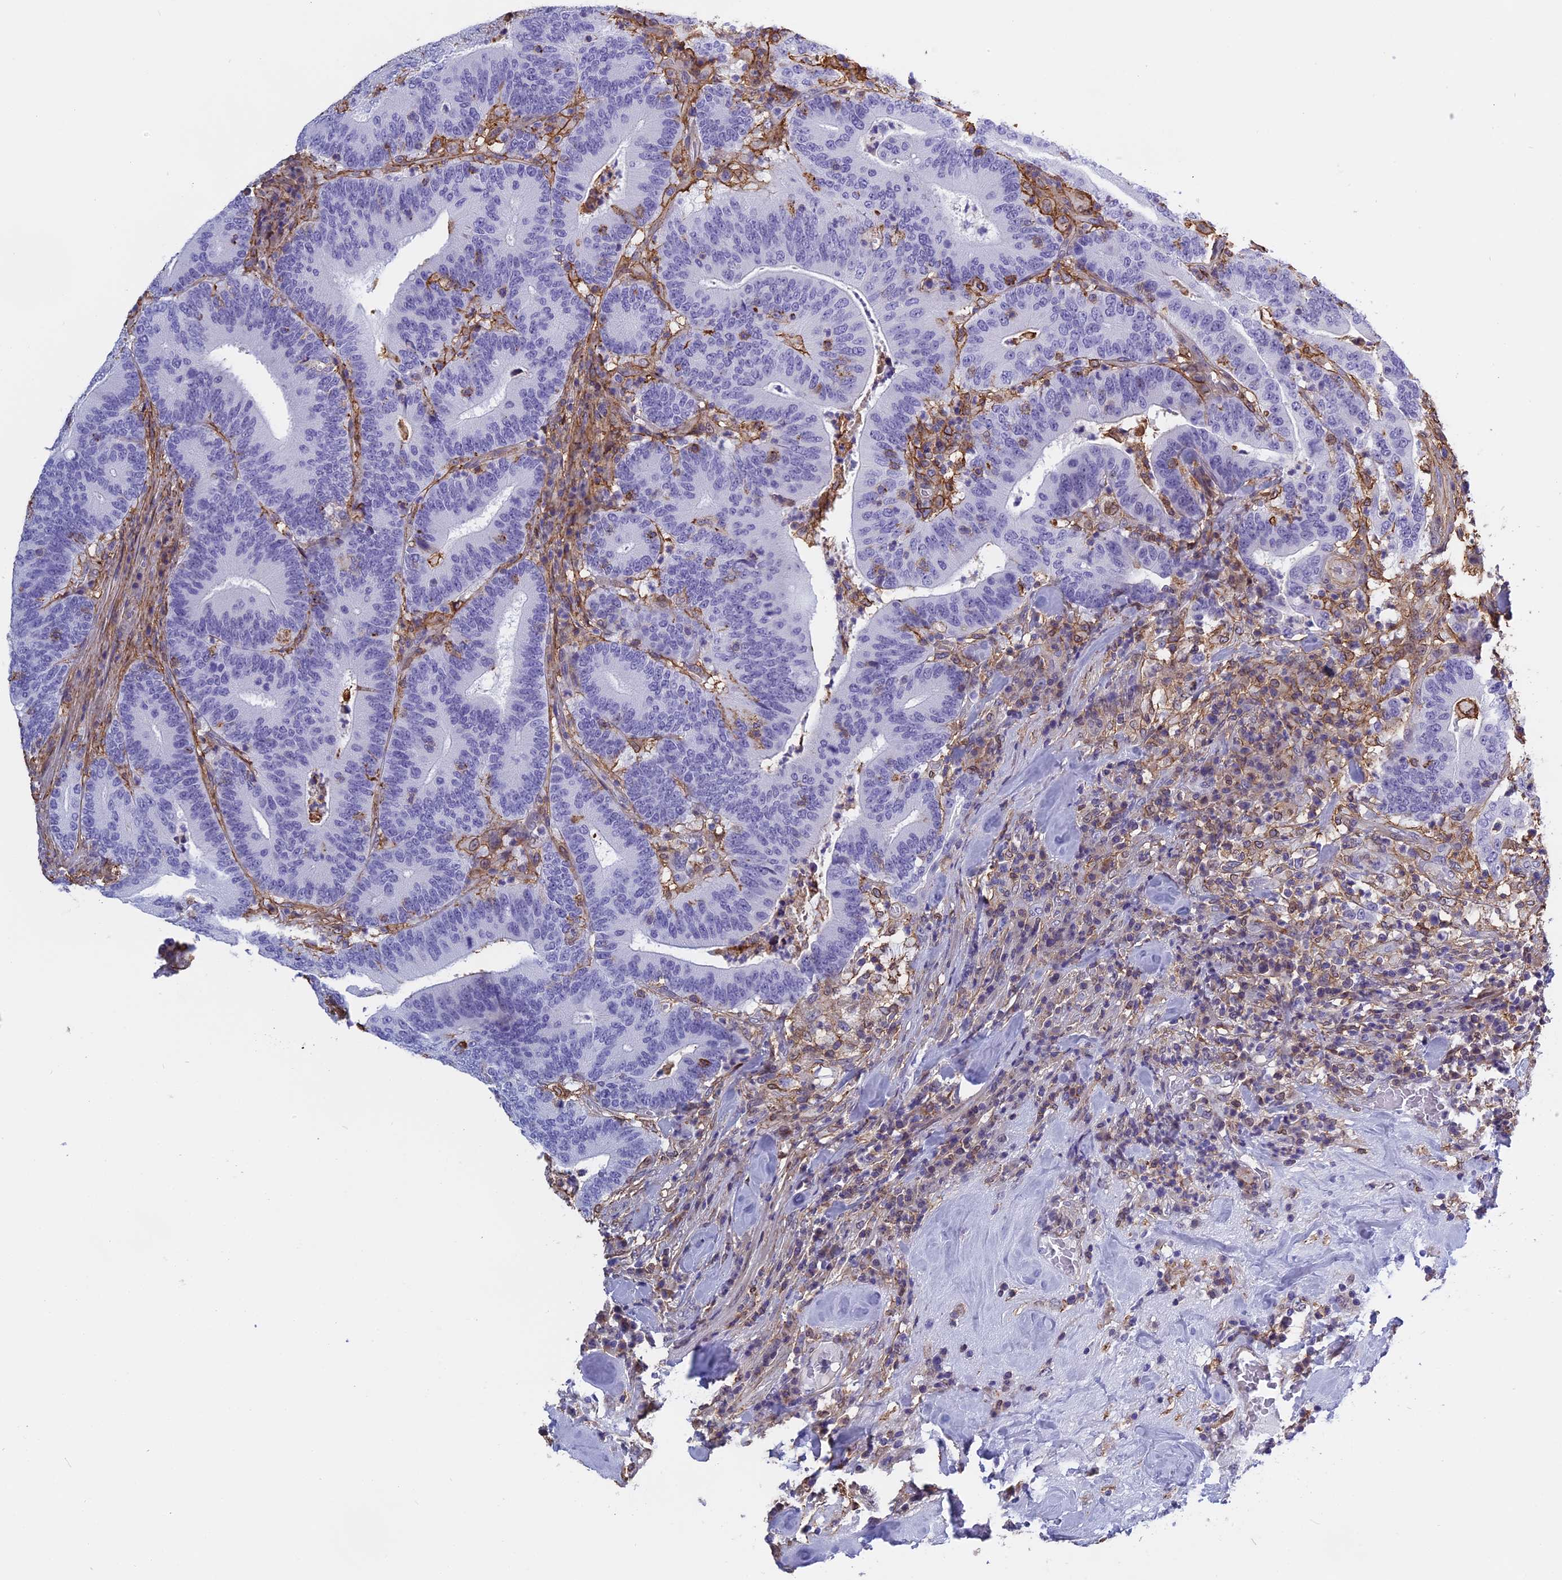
{"staining": {"intensity": "negative", "quantity": "none", "location": "none"}, "tissue": "colorectal cancer", "cell_type": "Tumor cells", "image_type": "cancer", "snomed": [{"axis": "morphology", "description": "Adenocarcinoma, NOS"}, {"axis": "topography", "description": "Colon"}], "caption": "High magnification brightfield microscopy of colorectal cancer (adenocarcinoma) stained with DAB (3,3'-diaminobenzidine) (brown) and counterstained with hematoxylin (blue): tumor cells show no significant expression.", "gene": "TMEM255B", "patient": {"sex": "female", "age": 66}}